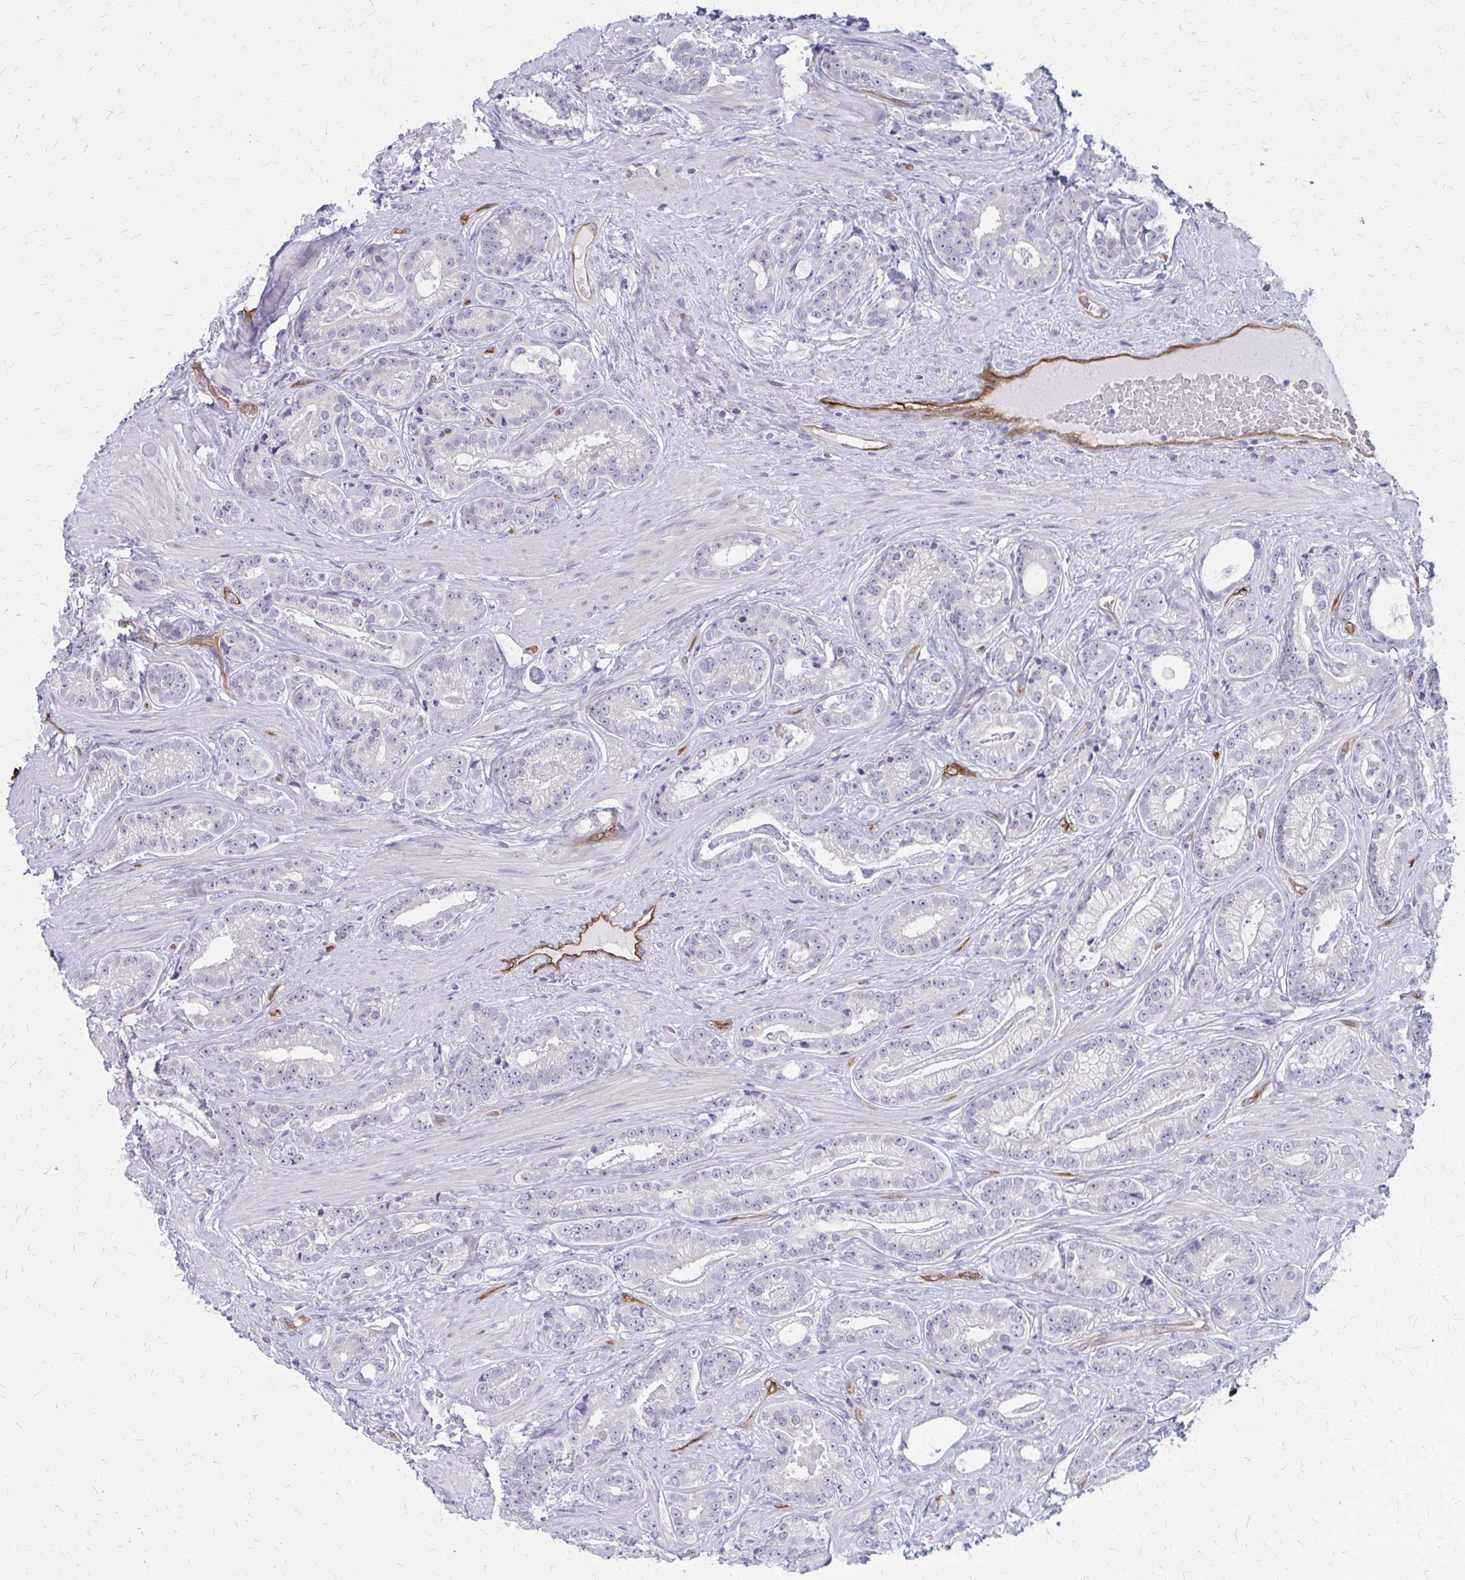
{"staining": {"intensity": "negative", "quantity": "none", "location": "none"}, "tissue": "prostate cancer", "cell_type": "Tumor cells", "image_type": "cancer", "snomed": [{"axis": "morphology", "description": "Adenocarcinoma, Low grade"}, {"axis": "topography", "description": "Prostate"}], "caption": "Protein analysis of prostate low-grade adenocarcinoma displays no significant expression in tumor cells.", "gene": "CLIC2", "patient": {"sex": "male", "age": 61}}